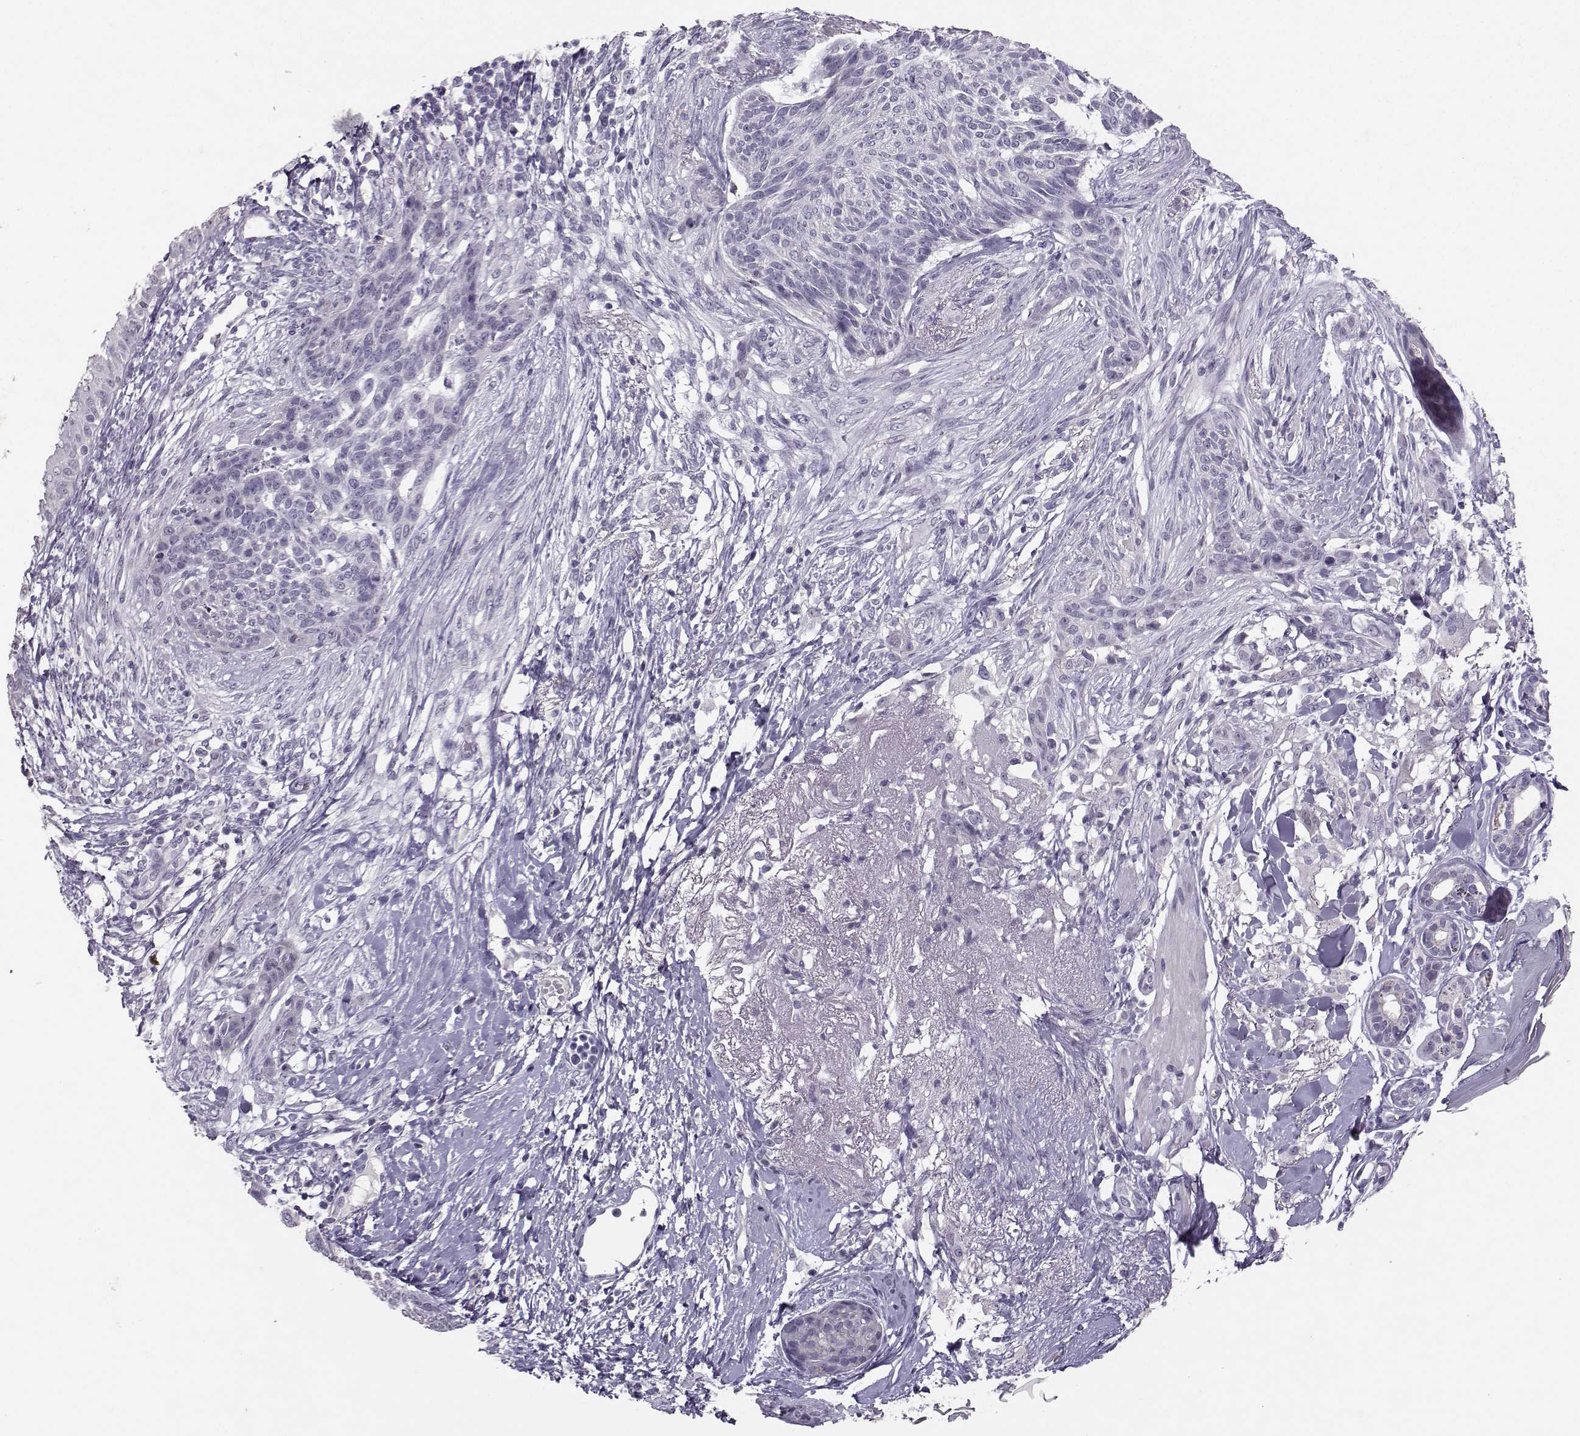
{"staining": {"intensity": "negative", "quantity": "none", "location": "none"}, "tissue": "skin cancer", "cell_type": "Tumor cells", "image_type": "cancer", "snomed": [{"axis": "morphology", "description": "Normal tissue, NOS"}, {"axis": "morphology", "description": "Basal cell carcinoma"}, {"axis": "topography", "description": "Skin"}], "caption": "Tumor cells are negative for brown protein staining in skin cancer (basal cell carcinoma). (Brightfield microscopy of DAB IHC at high magnification).", "gene": "PKP2", "patient": {"sex": "male", "age": 84}}